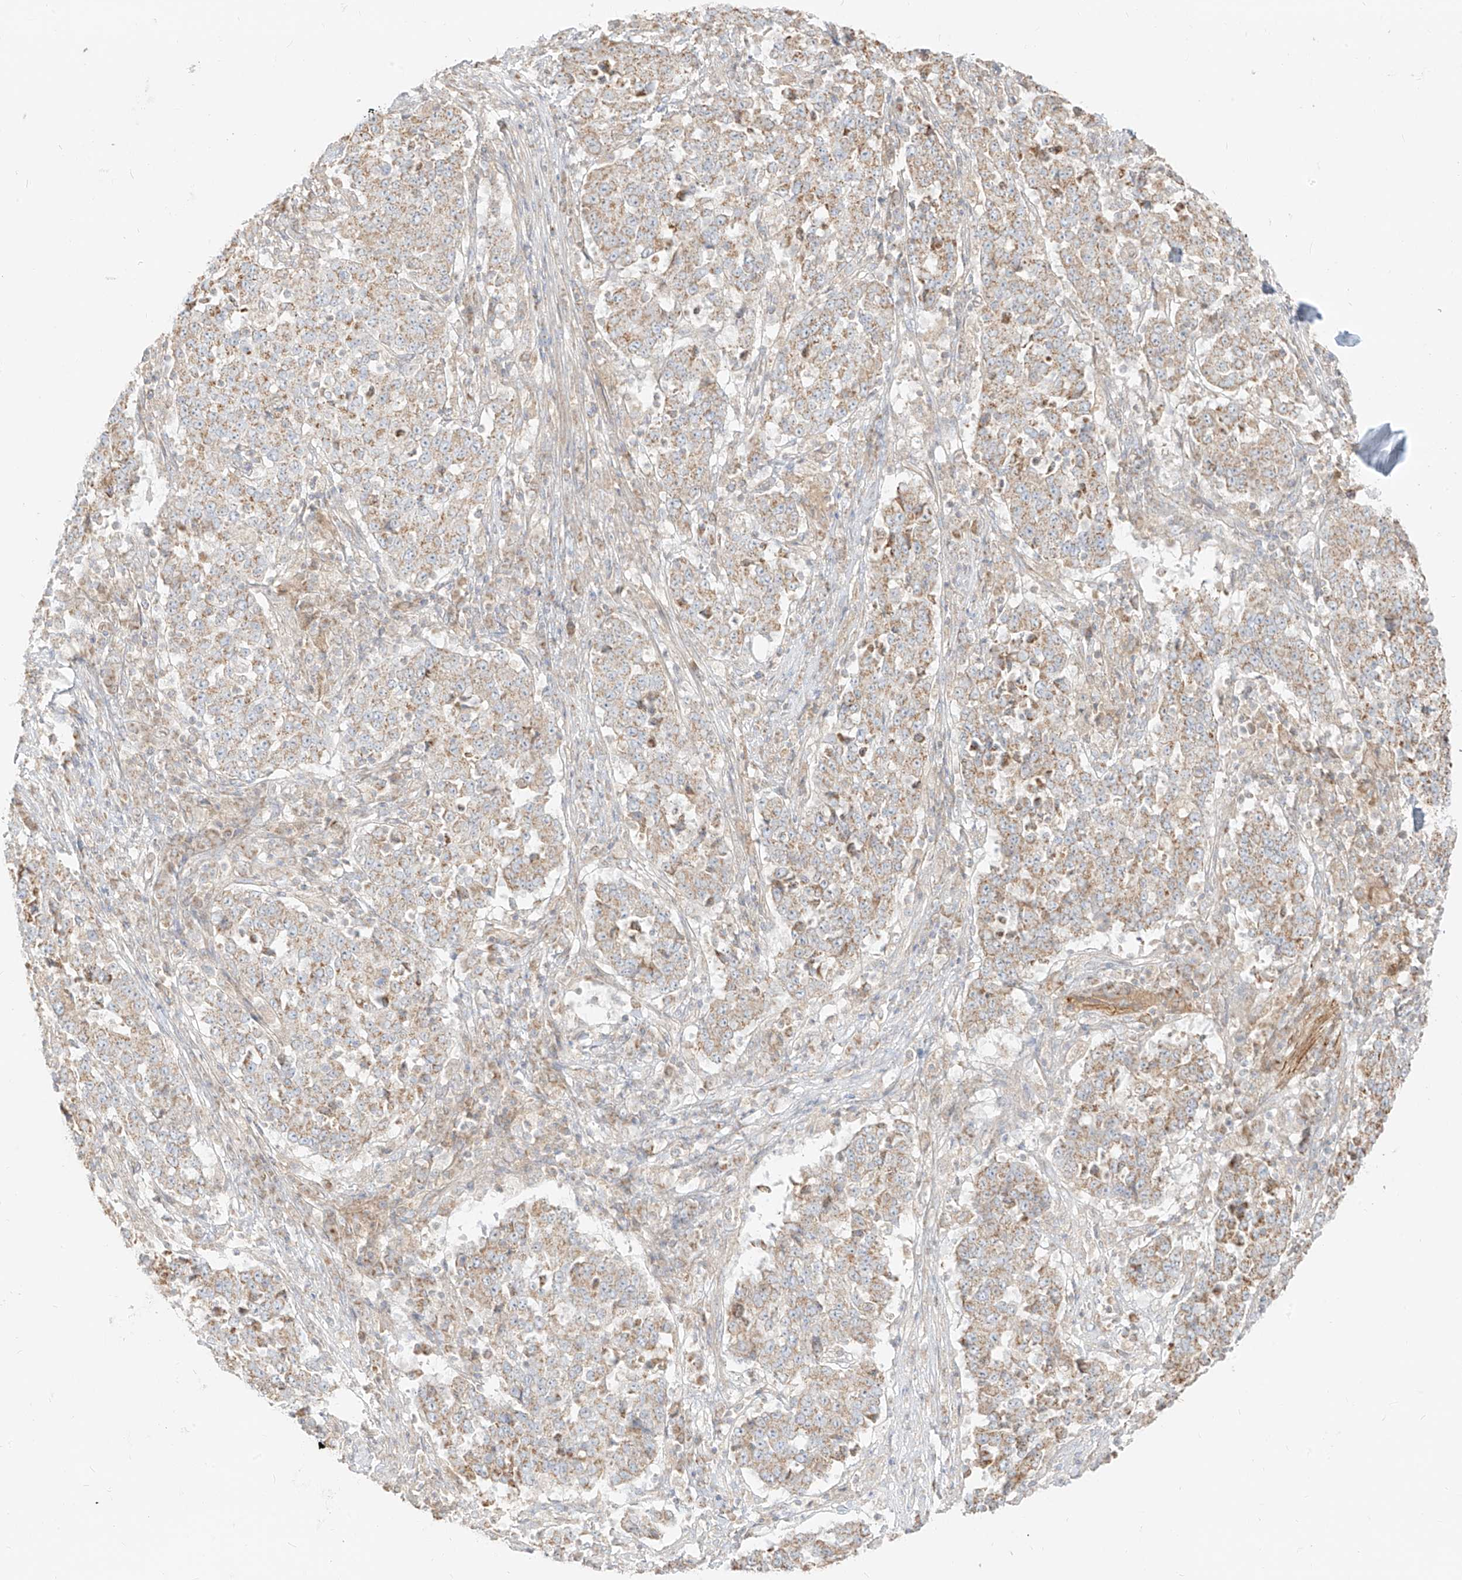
{"staining": {"intensity": "weak", "quantity": ">75%", "location": "cytoplasmic/membranous"}, "tissue": "stomach cancer", "cell_type": "Tumor cells", "image_type": "cancer", "snomed": [{"axis": "morphology", "description": "Adenocarcinoma, NOS"}, {"axis": "topography", "description": "Stomach"}], "caption": "Stomach cancer (adenocarcinoma) tissue demonstrates weak cytoplasmic/membranous expression in about >75% of tumor cells, visualized by immunohistochemistry. (DAB (3,3'-diaminobenzidine) IHC, brown staining for protein, blue staining for nuclei).", "gene": "ZIM3", "patient": {"sex": "male", "age": 59}}